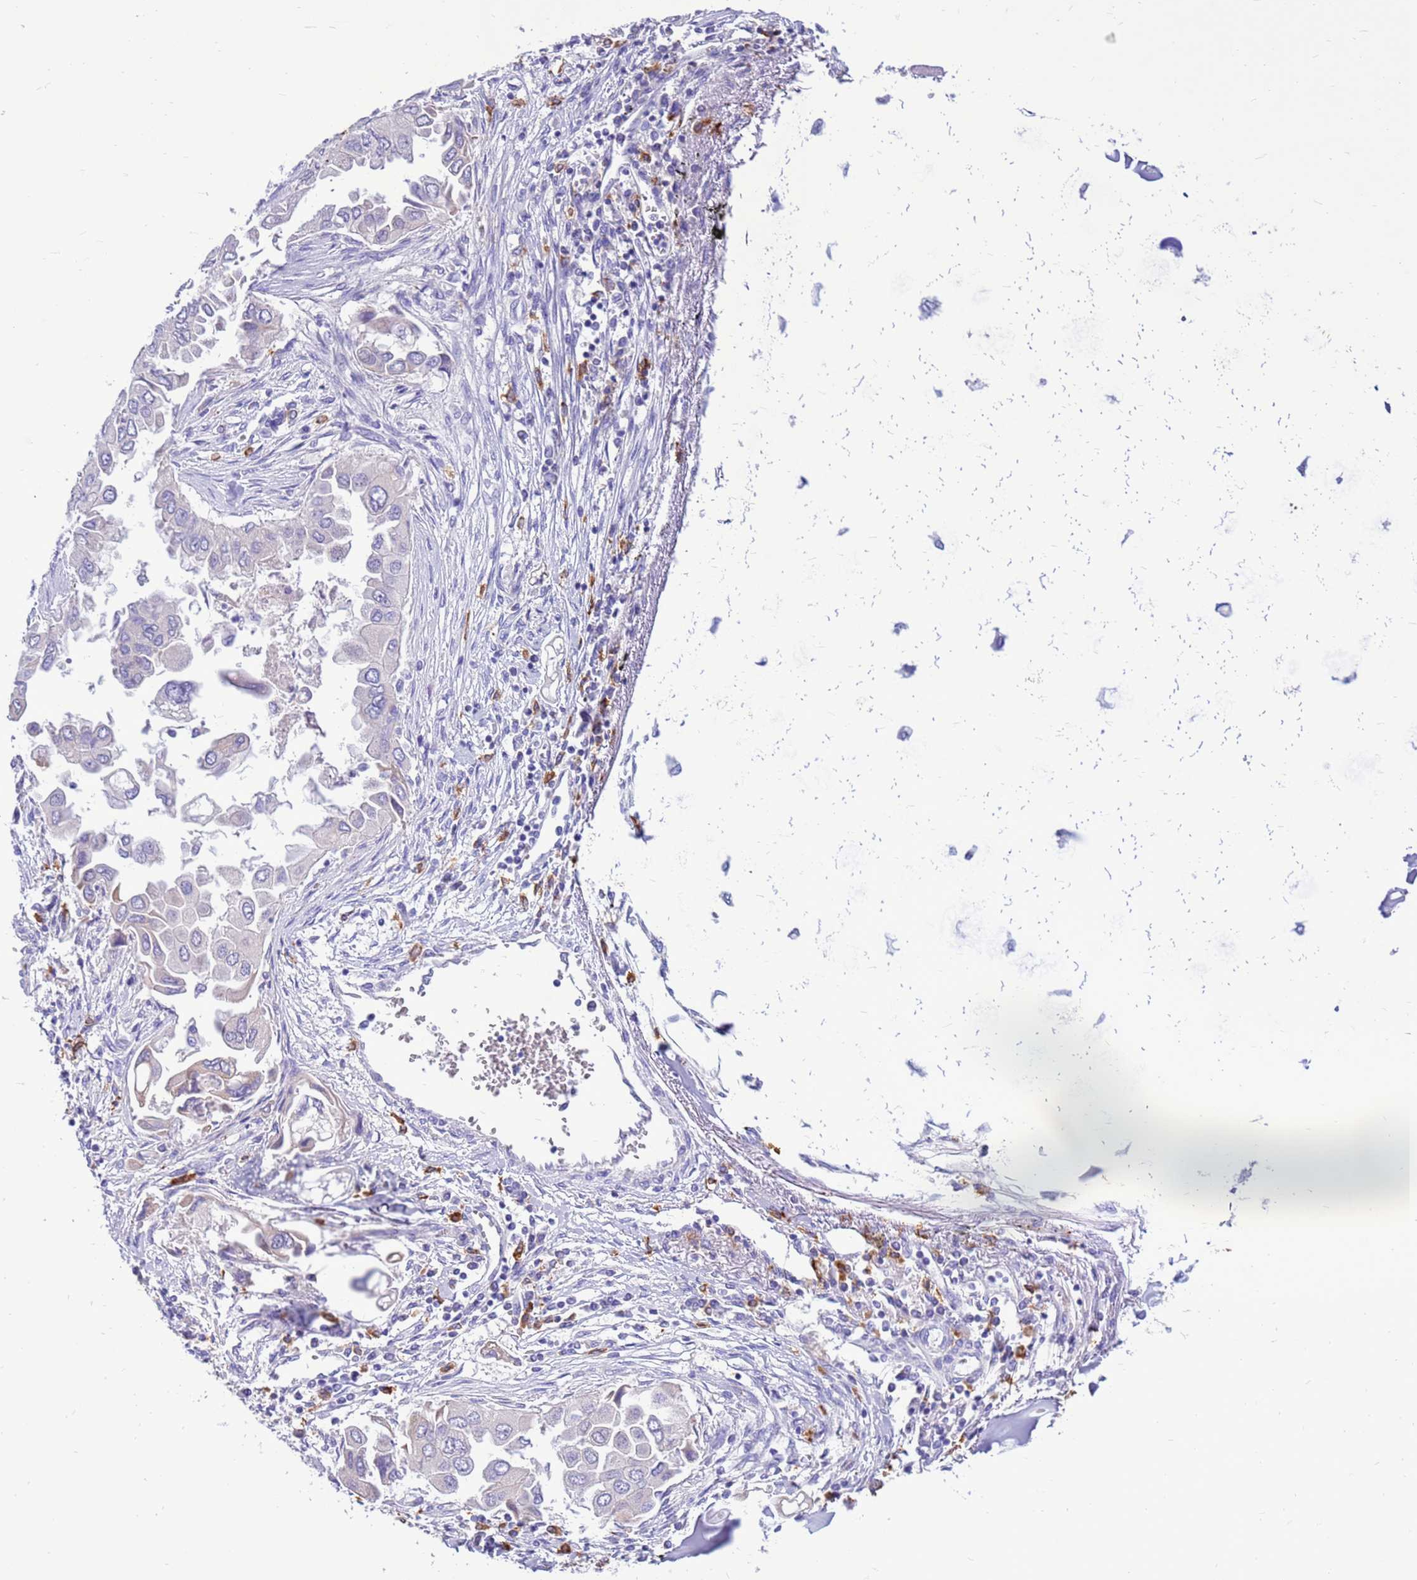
{"staining": {"intensity": "weak", "quantity": "<25%", "location": "cytoplasmic/membranous"}, "tissue": "lung cancer", "cell_type": "Tumor cells", "image_type": "cancer", "snomed": [{"axis": "morphology", "description": "Adenocarcinoma, NOS"}, {"axis": "topography", "description": "Lung"}], "caption": "The histopathology image demonstrates no staining of tumor cells in lung cancer (adenocarcinoma).", "gene": "PDE10A", "patient": {"sex": "female", "age": 76}}